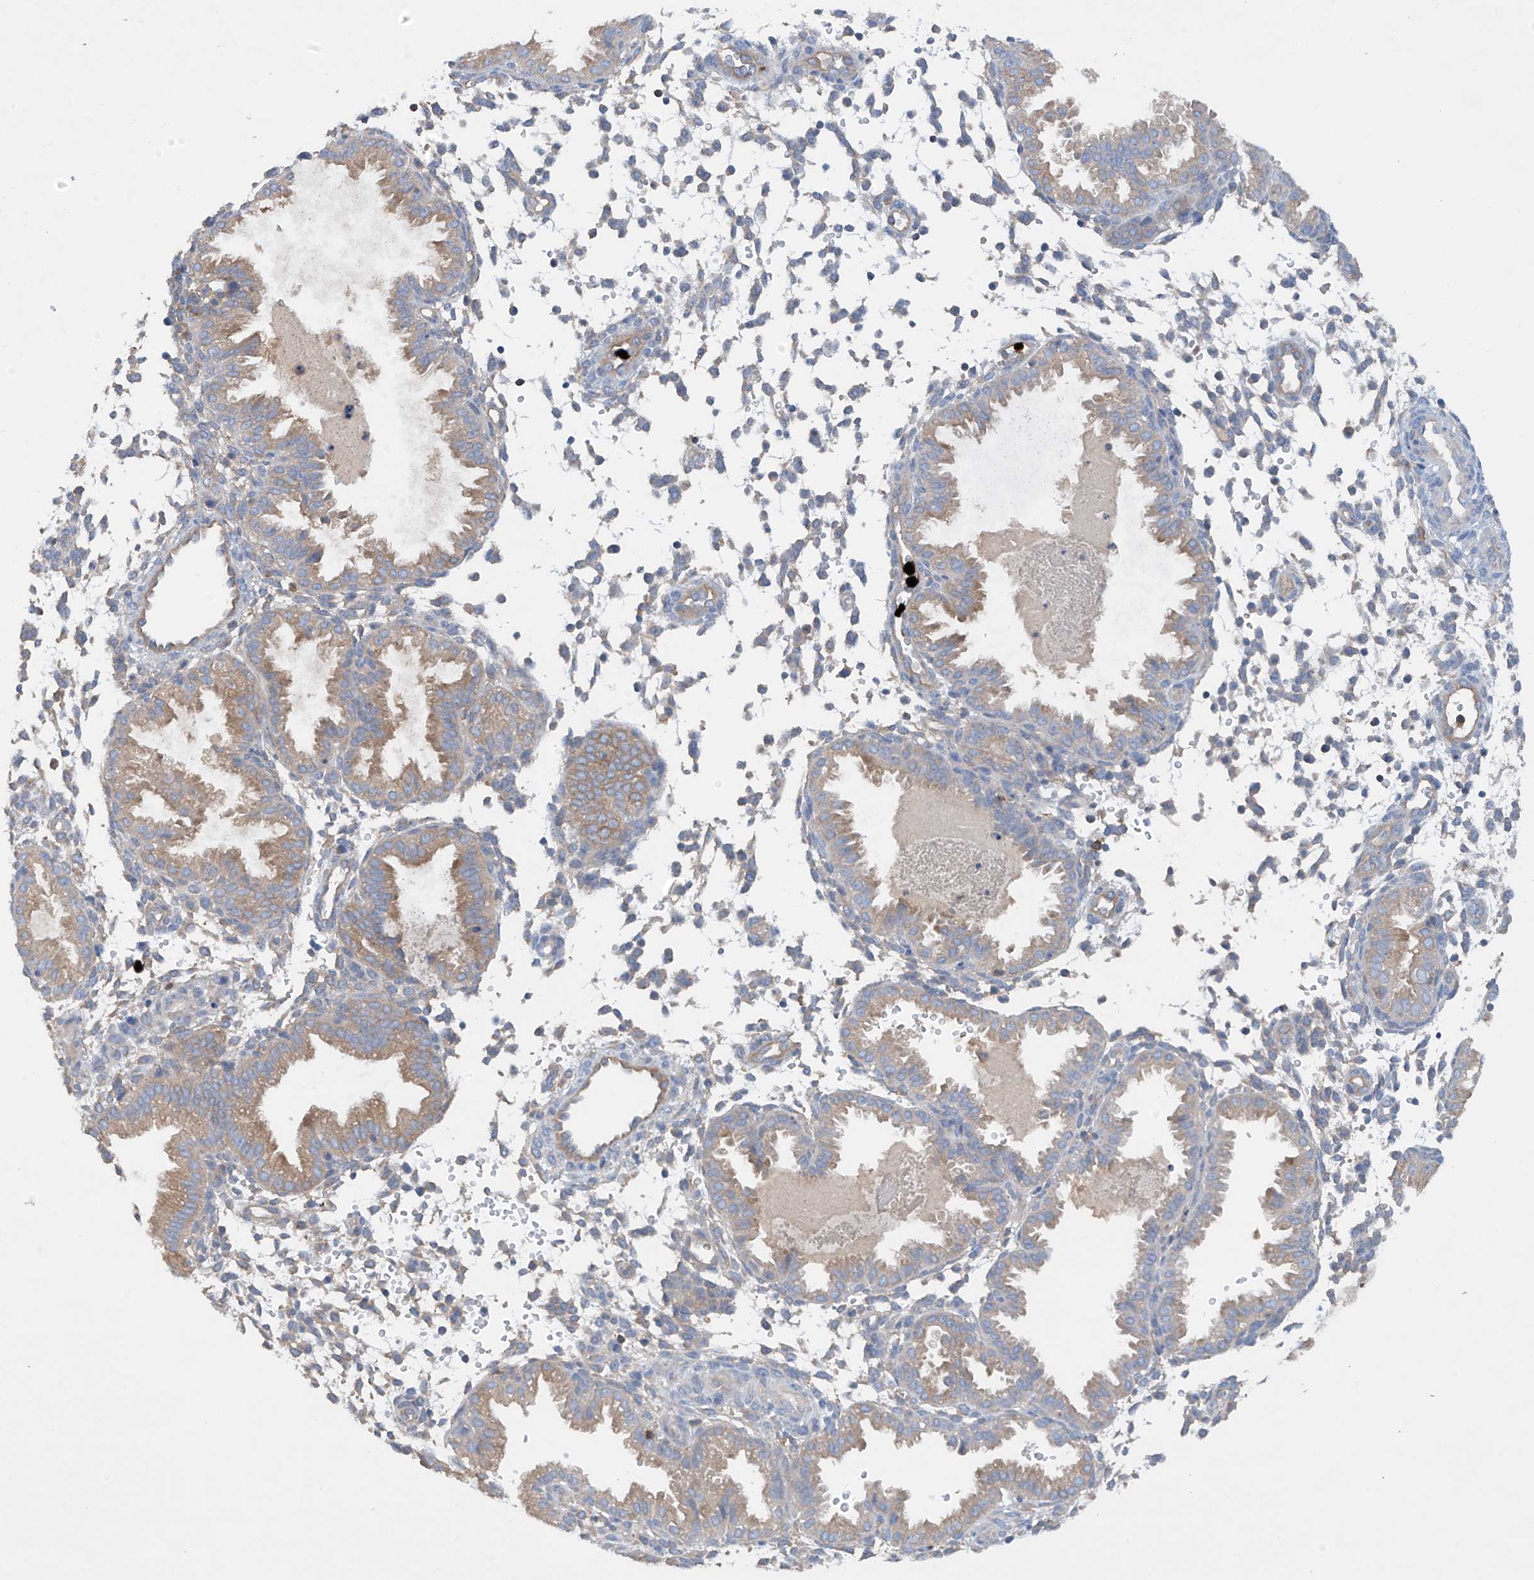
{"staining": {"intensity": "negative", "quantity": "none", "location": "none"}, "tissue": "endometrium", "cell_type": "Cells in endometrial stroma", "image_type": "normal", "snomed": [{"axis": "morphology", "description": "Normal tissue, NOS"}, {"axis": "topography", "description": "Endometrium"}], "caption": "DAB (3,3'-diaminobenzidine) immunohistochemical staining of benign human endometrium reveals no significant positivity in cells in endometrial stroma. Nuclei are stained in blue.", "gene": "PHACTR2", "patient": {"sex": "female", "age": 33}}